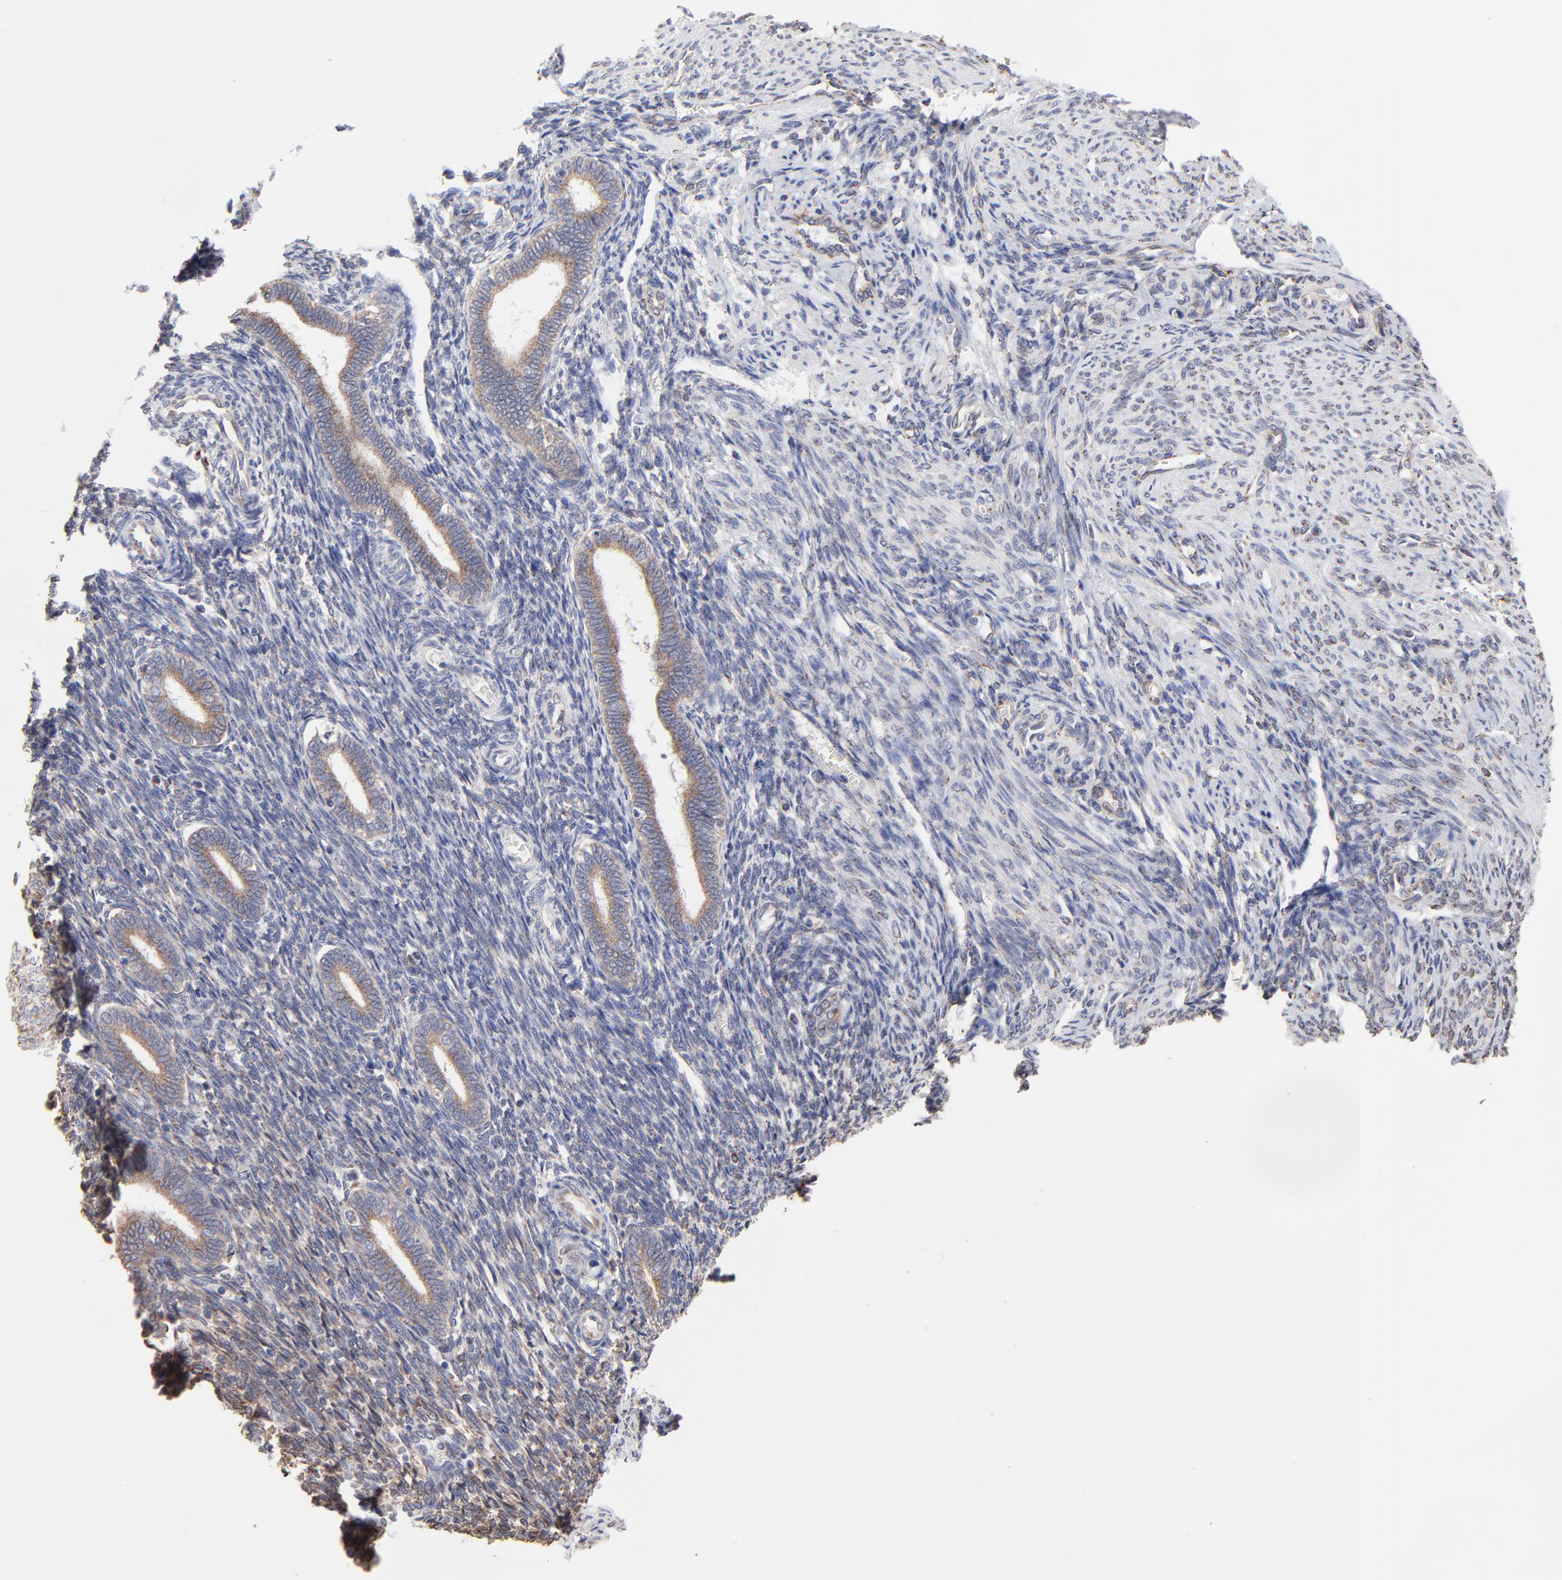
{"staining": {"intensity": "weak", "quantity": "25%-75%", "location": "cytoplasmic/membranous"}, "tissue": "endometrium", "cell_type": "Cells in endometrial stroma", "image_type": "normal", "snomed": [{"axis": "morphology", "description": "Normal tissue, NOS"}, {"axis": "topography", "description": "Endometrium"}], "caption": "Brown immunohistochemical staining in unremarkable human endometrium shows weak cytoplasmic/membranous expression in about 25%-75% of cells in endometrial stroma.", "gene": "LMAN1", "patient": {"sex": "female", "age": 27}}